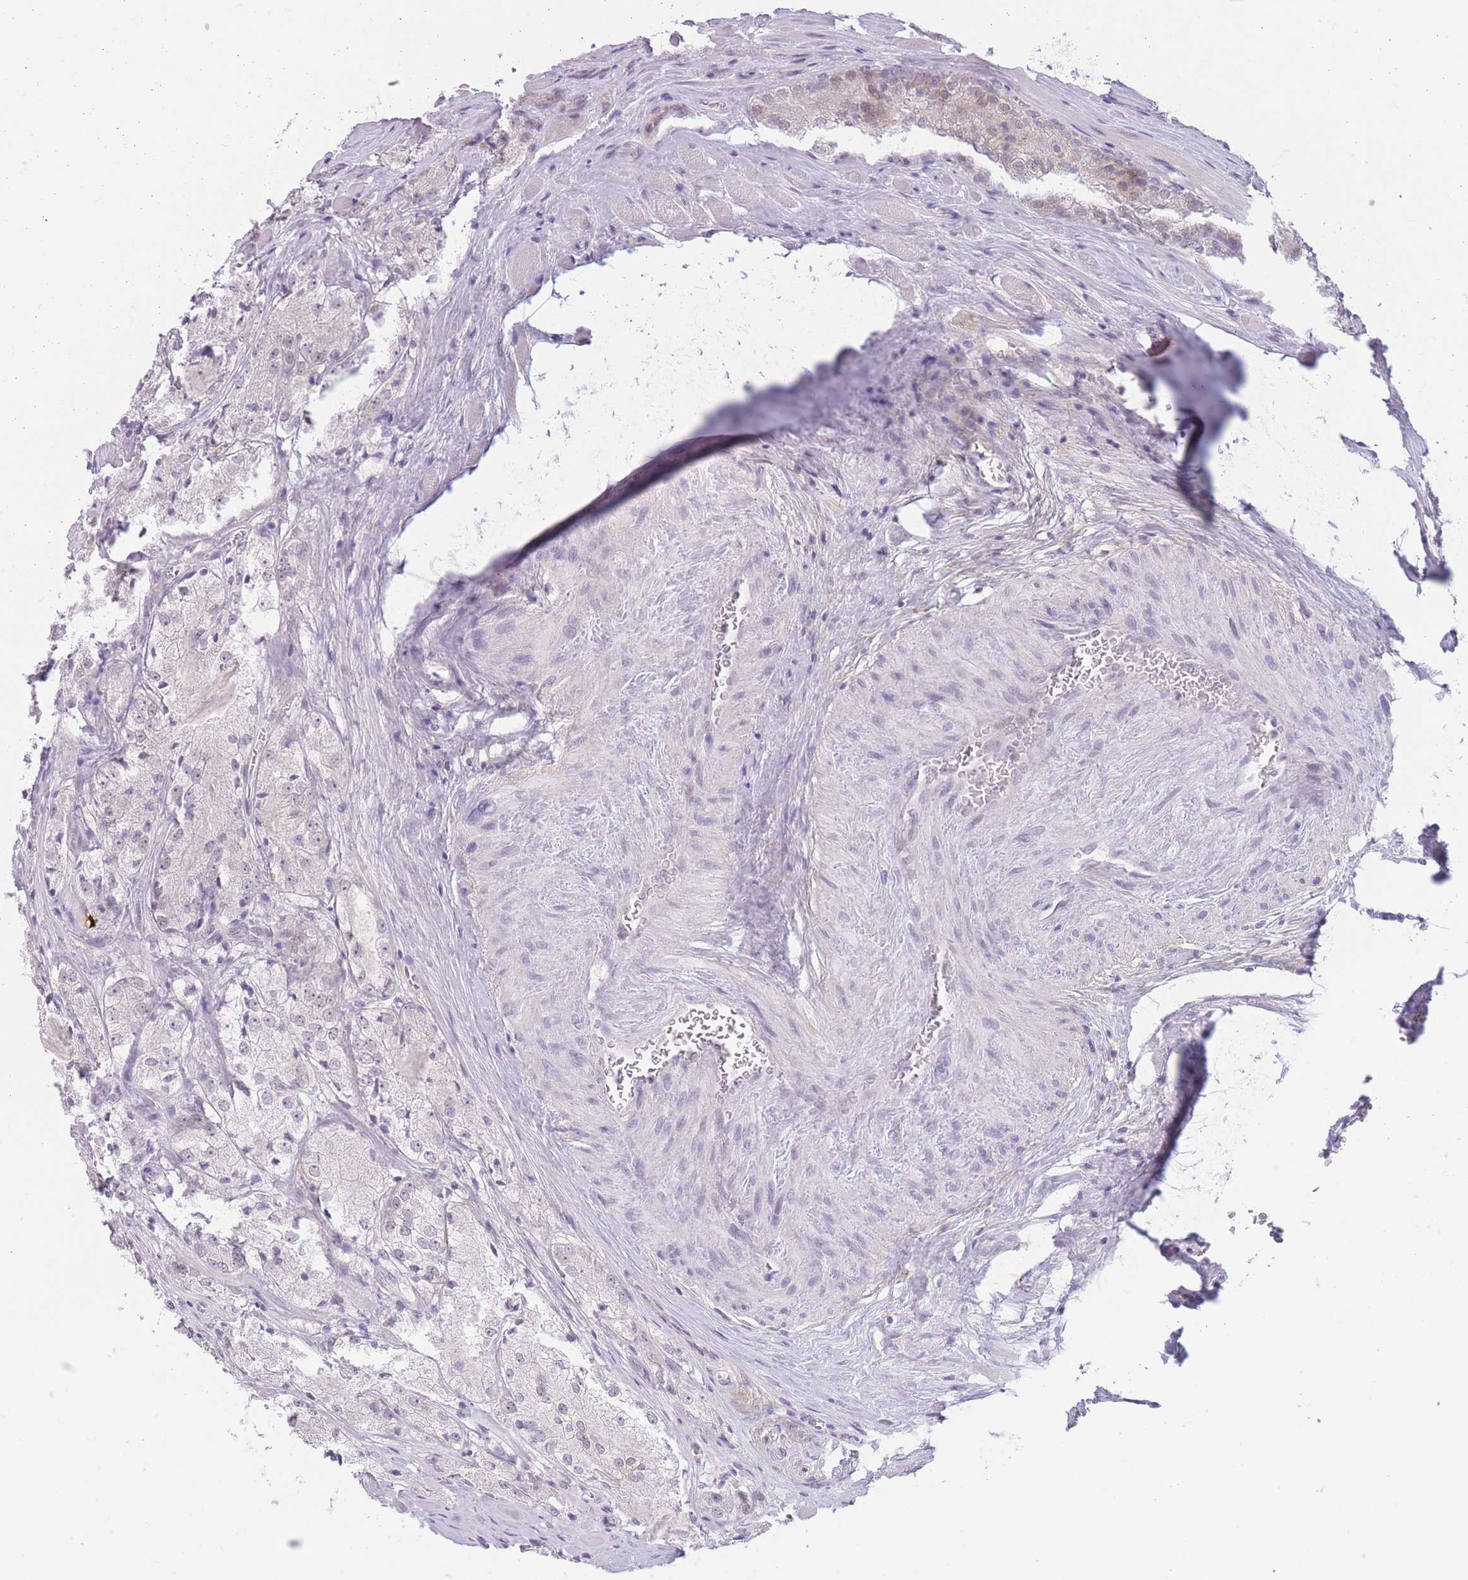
{"staining": {"intensity": "negative", "quantity": "none", "location": "none"}, "tissue": "prostate cancer", "cell_type": "Tumor cells", "image_type": "cancer", "snomed": [{"axis": "morphology", "description": "Adenocarcinoma, Low grade"}, {"axis": "topography", "description": "Prostate"}], "caption": "The histopathology image exhibits no staining of tumor cells in prostate adenocarcinoma (low-grade).", "gene": "ZNF439", "patient": {"sex": "male", "age": 67}}